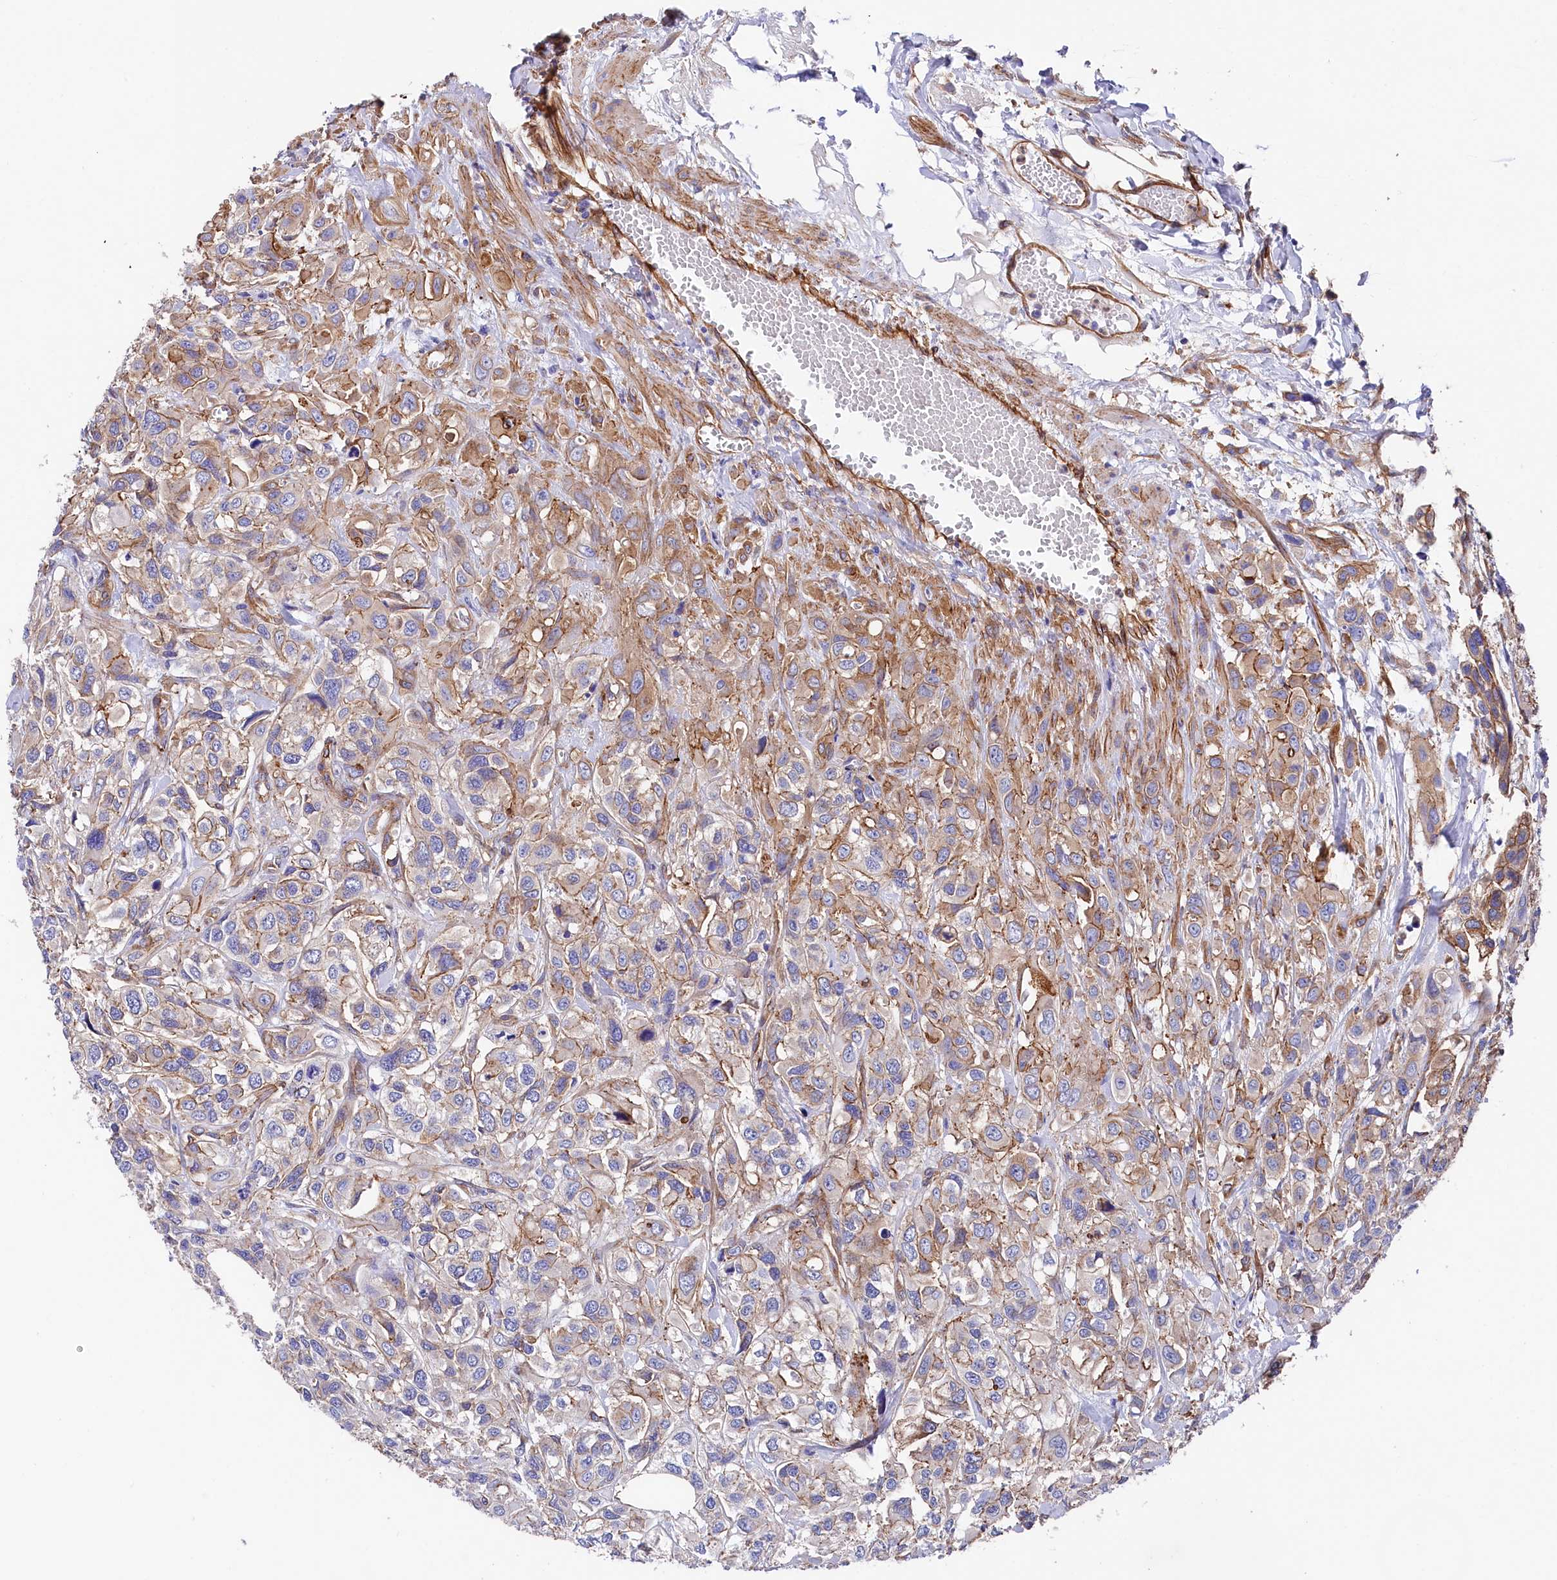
{"staining": {"intensity": "moderate", "quantity": "<25%", "location": "cytoplasmic/membranous"}, "tissue": "urothelial cancer", "cell_type": "Tumor cells", "image_type": "cancer", "snomed": [{"axis": "morphology", "description": "Urothelial carcinoma, High grade"}, {"axis": "topography", "description": "Urinary bladder"}], "caption": "Human urothelial cancer stained for a protein (brown) displays moderate cytoplasmic/membranous positive staining in approximately <25% of tumor cells.", "gene": "TNKS1BP1", "patient": {"sex": "male", "age": 67}}